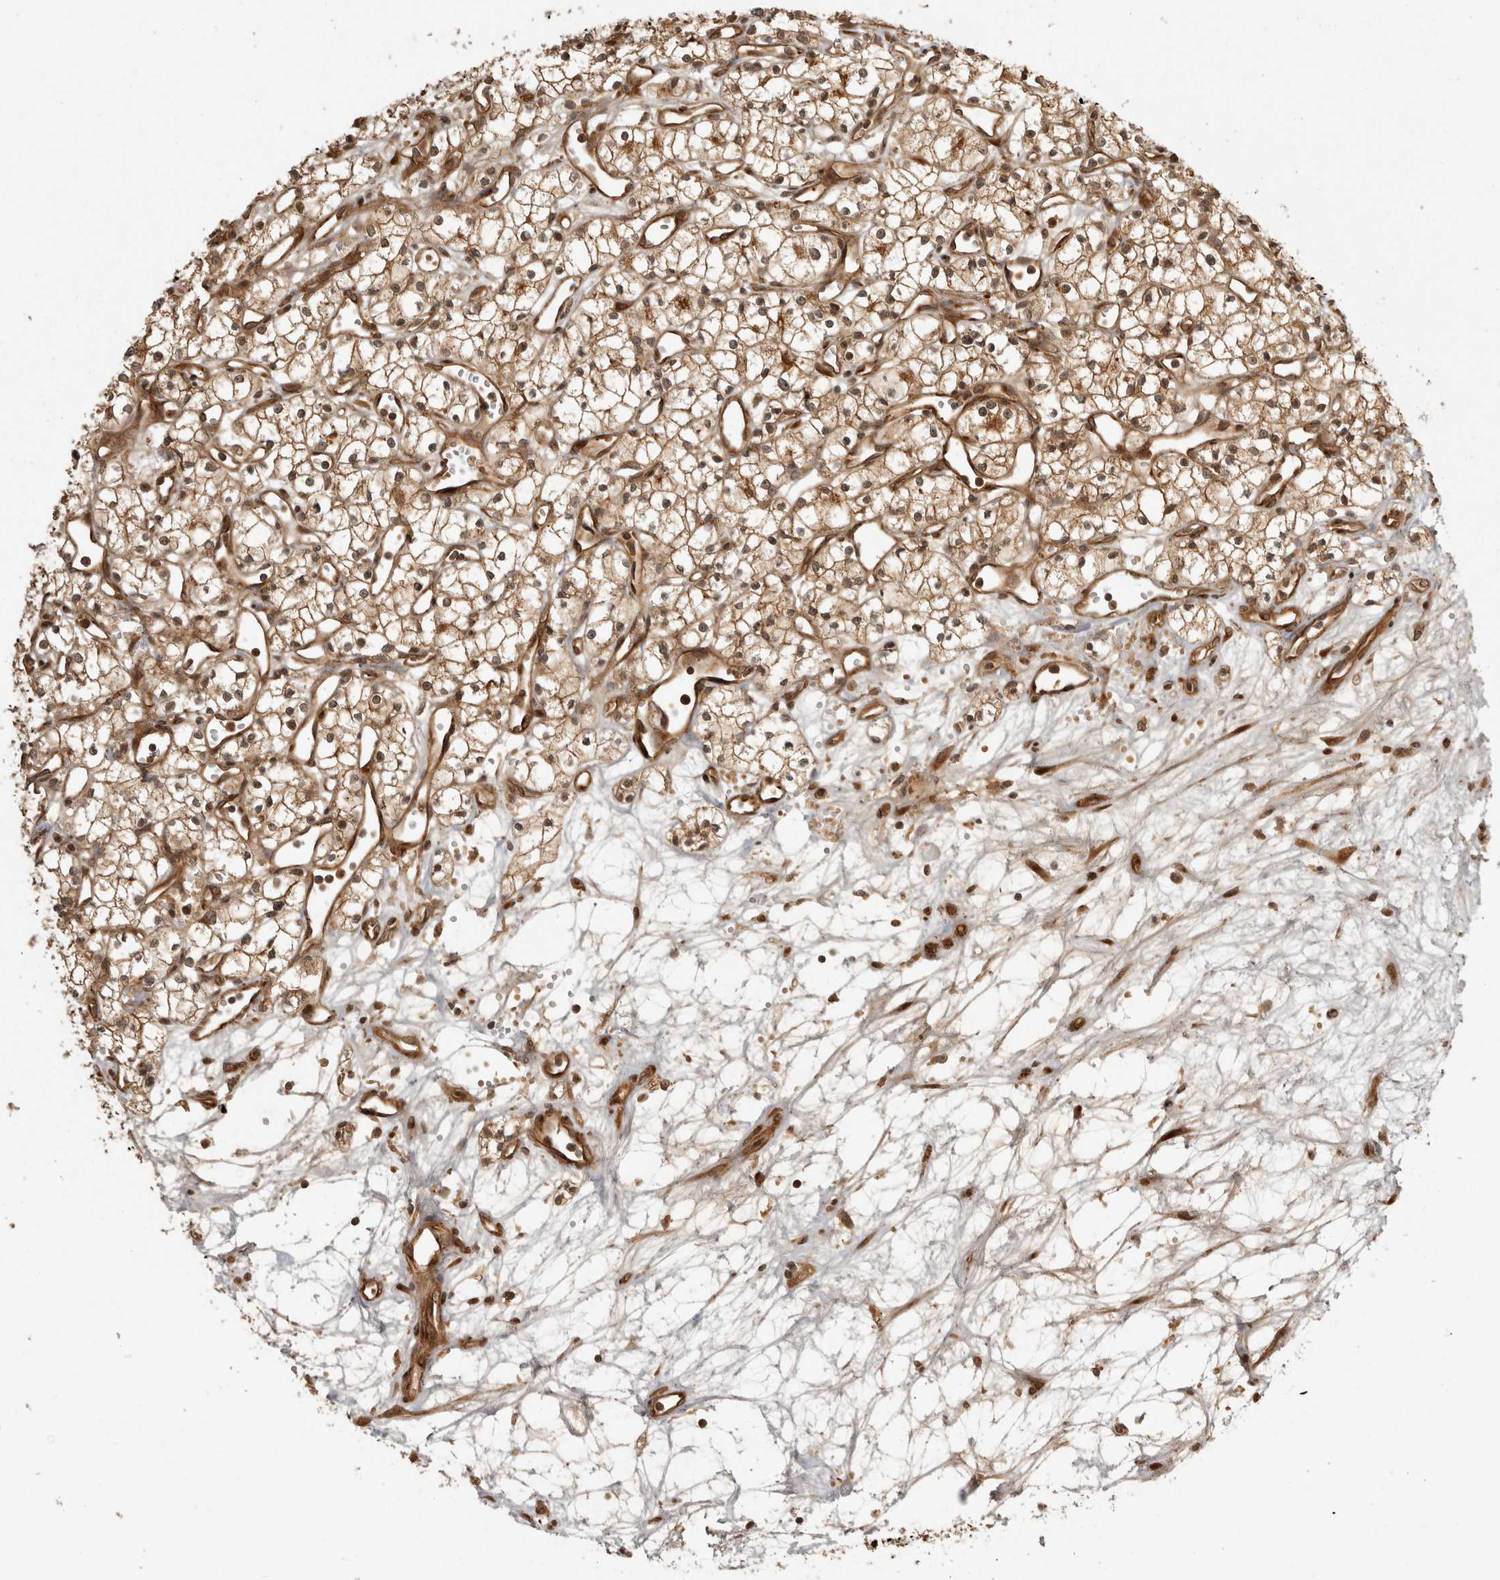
{"staining": {"intensity": "weak", "quantity": "25%-75%", "location": "cytoplasmic/membranous"}, "tissue": "renal cancer", "cell_type": "Tumor cells", "image_type": "cancer", "snomed": [{"axis": "morphology", "description": "Adenocarcinoma, NOS"}, {"axis": "topography", "description": "Kidney"}], "caption": "High-magnification brightfield microscopy of renal cancer (adenocarcinoma) stained with DAB (3,3'-diaminobenzidine) (brown) and counterstained with hematoxylin (blue). tumor cells exhibit weak cytoplasmic/membranous expression is seen in about25%-75% of cells.", "gene": "CAMSAP2", "patient": {"sex": "male", "age": 59}}